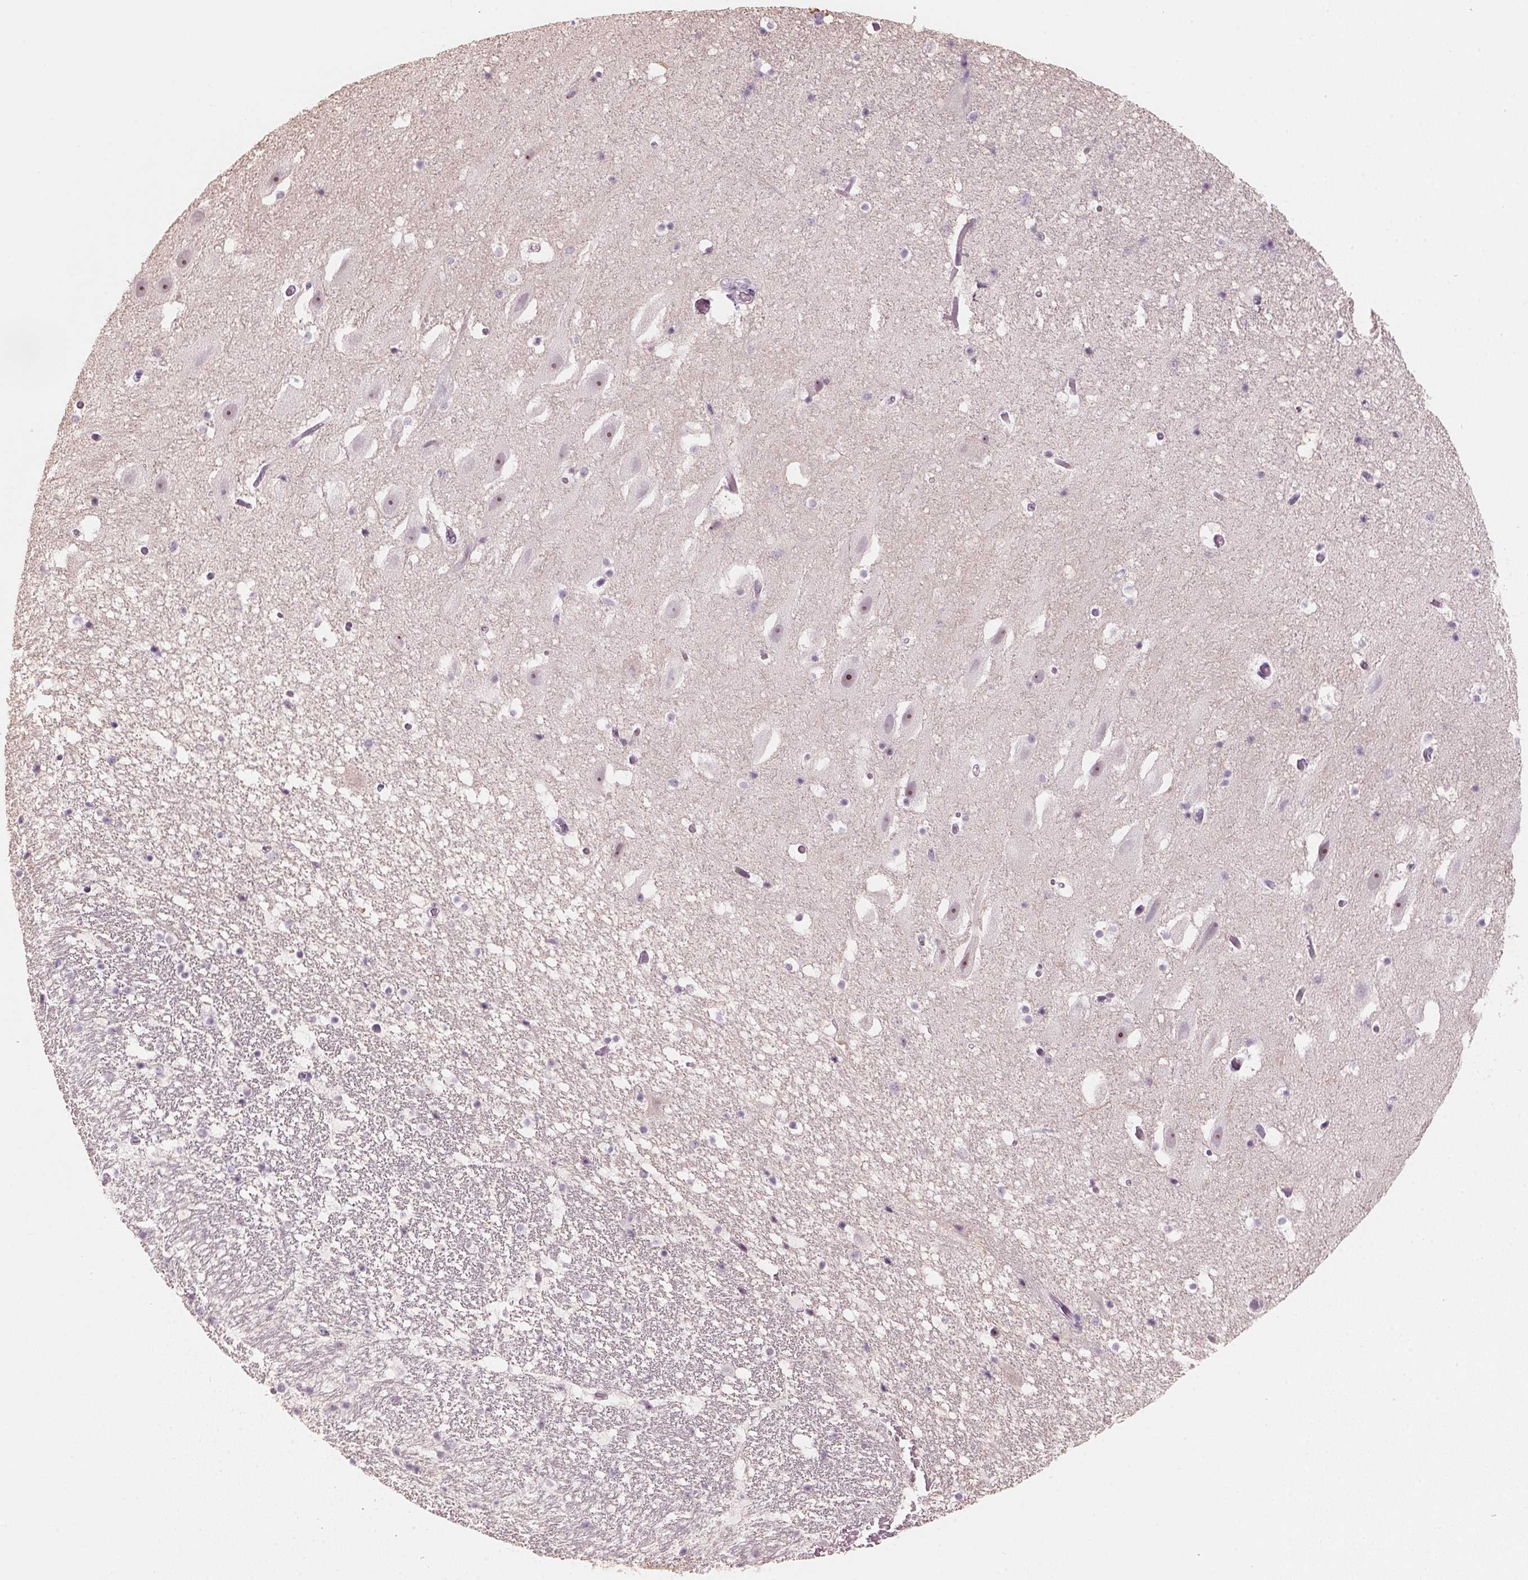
{"staining": {"intensity": "negative", "quantity": "none", "location": "none"}, "tissue": "hippocampus", "cell_type": "Glial cells", "image_type": "normal", "snomed": [{"axis": "morphology", "description": "Normal tissue, NOS"}, {"axis": "topography", "description": "Hippocampus"}], "caption": "This is an immunohistochemistry (IHC) micrograph of normal human hippocampus. There is no expression in glial cells.", "gene": "DNTTIP2", "patient": {"sex": "male", "age": 26}}